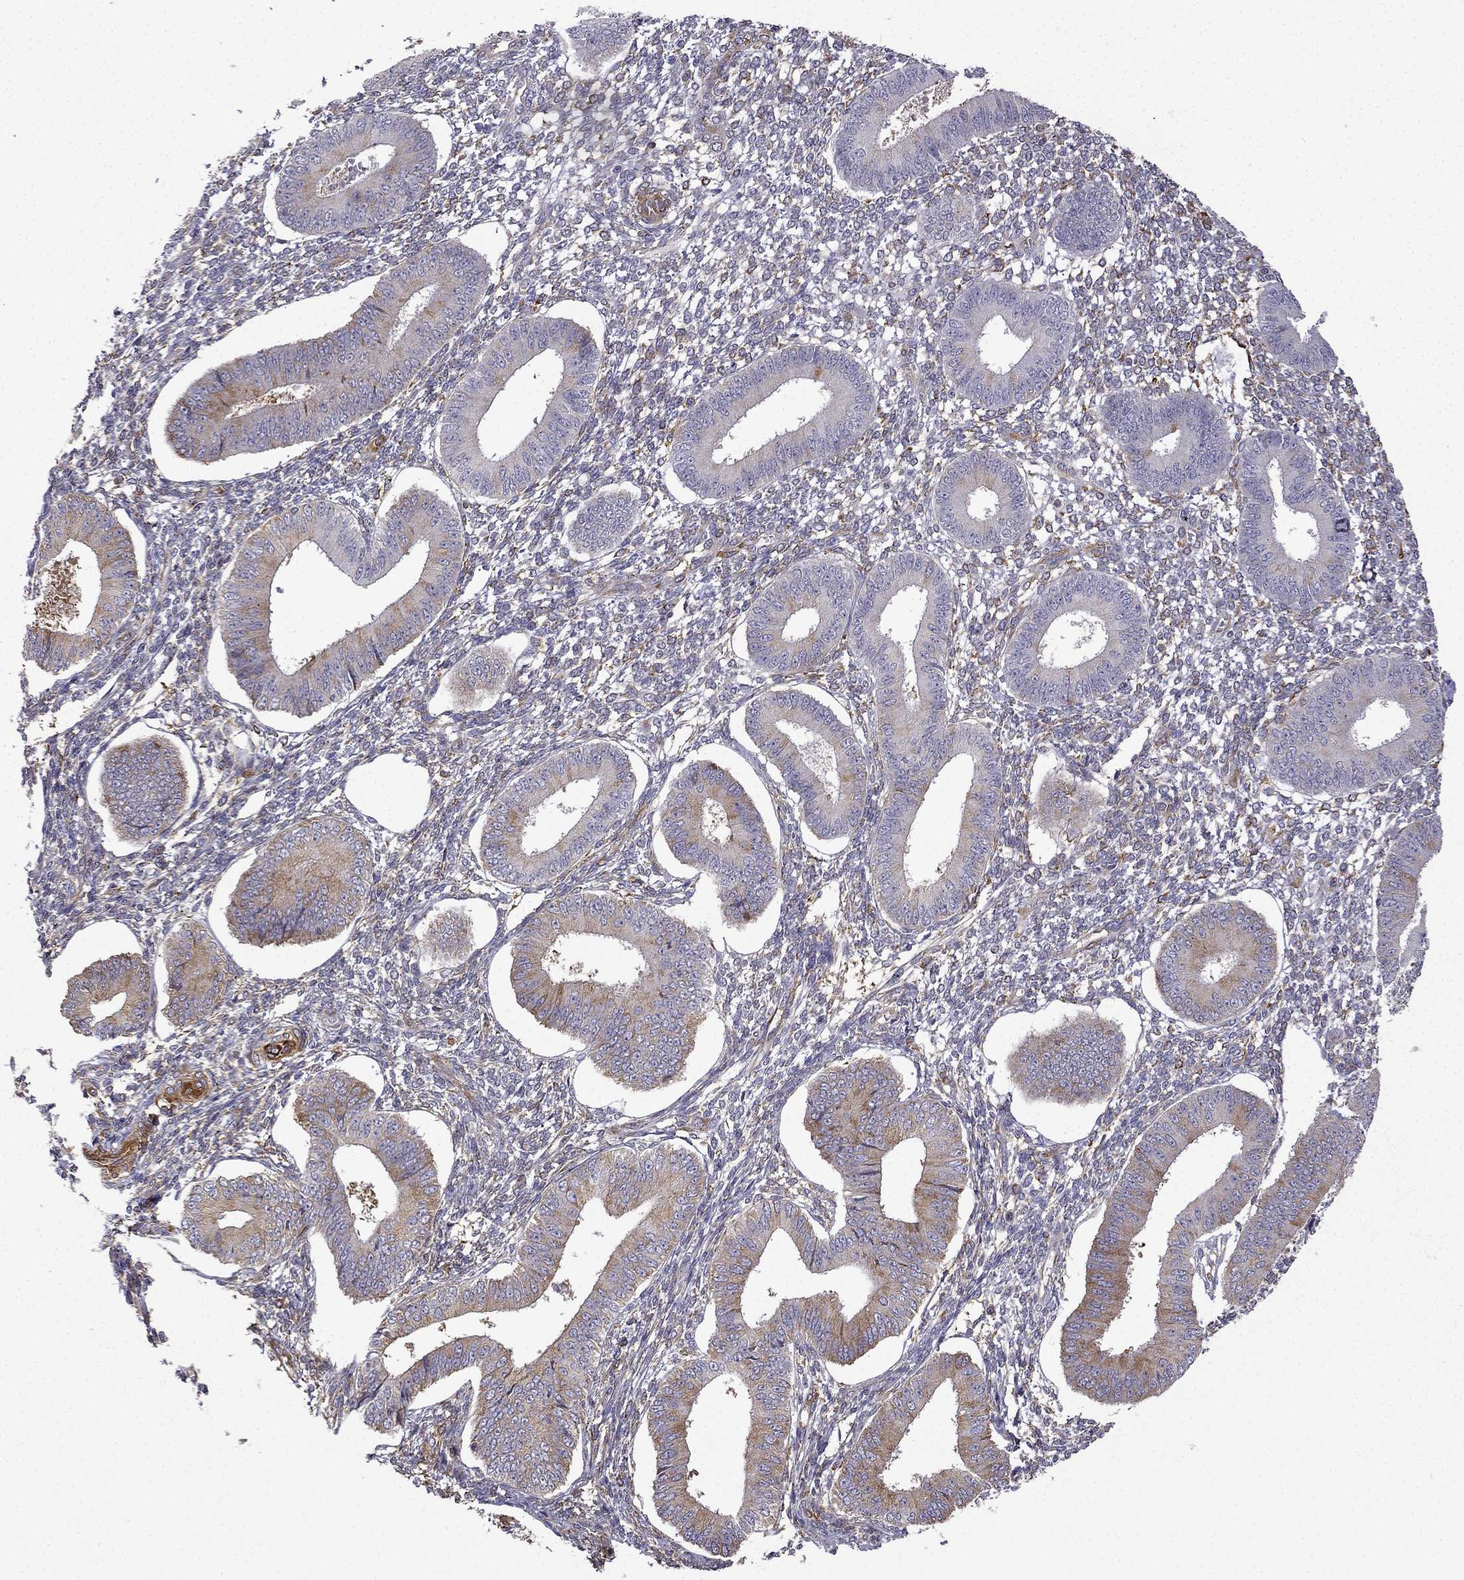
{"staining": {"intensity": "strong", "quantity": "25%-75%", "location": "cytoplasmic/membranous"}, "tissue": "endometrium", "cell_type": "Cells in endometrial stroma", "image_type": "normal", "snomed": [{"axis": "morphology", "description": "Normal tissue, NOS"}, {"axis": "topography", "description": "Endometrium"}], "caption": "Immunohistochemistry staining of benign endometrium, which exhibits high levels of strong cytoplasmic/membranous staining in about 25%-75% of cells in endometrial stroma indicating strong cytoplasmic/membranous protein positivity. The staining was performed using DAB (brown) for protein detection and nuclei were counterstained in hematoxylin (blue).", "gene": "MAP4", "patient": {"sex": "female", "age": 42}}